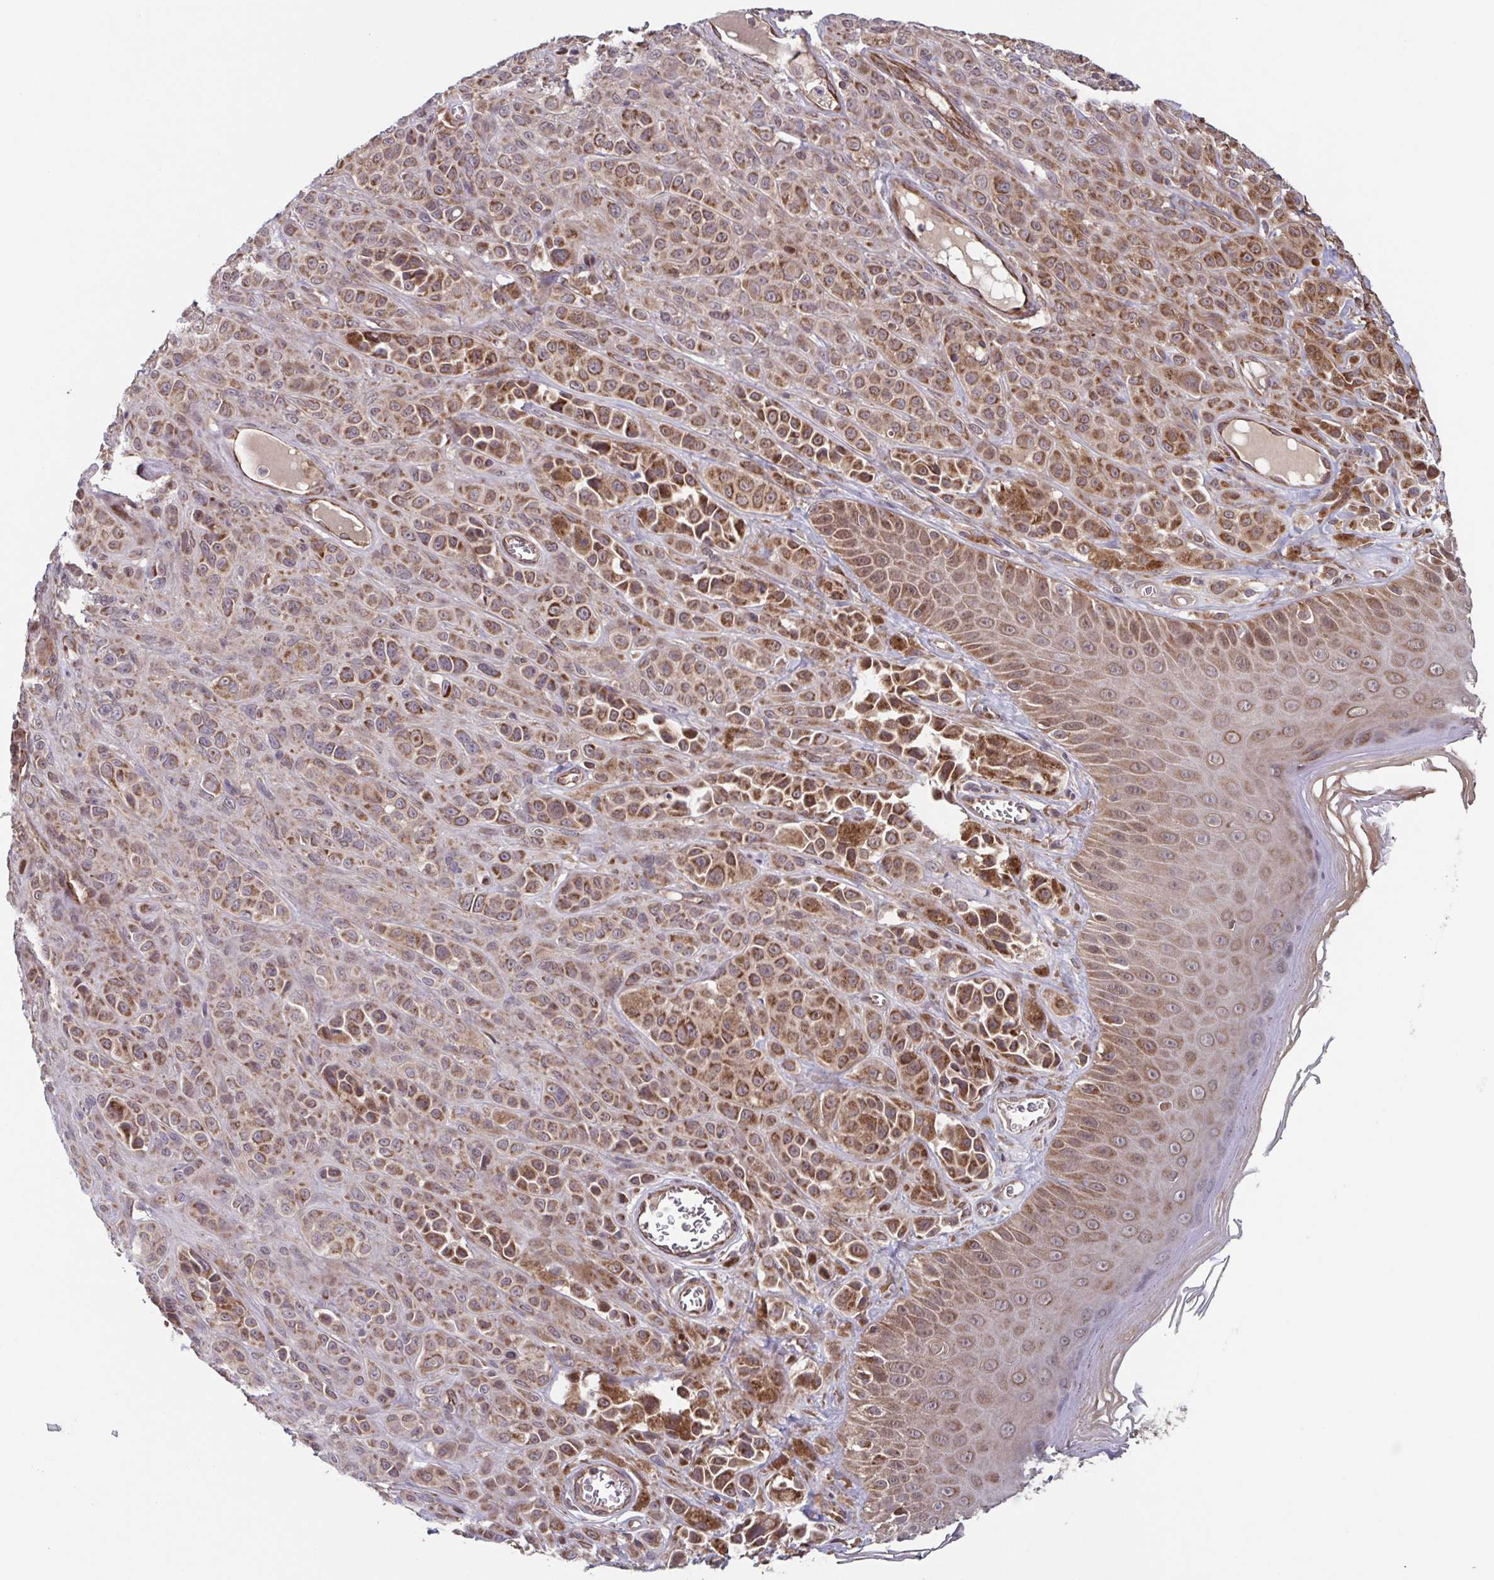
{"staining": {"intensity": "moderate", "quantity": ">75%", "location": "cytoplasmic/membranous"}, "tissue": "melanoma", "cell_type": "Tumor cells", "image_type": "cancer", "snomed": [{"axis": "morphology", "description": "Malignant melanoma, NOS"}, {"axis": "topography", "description": "Skin"}], "caption": "This micrograph demonstrates immunohistochemistry (IHC) staining of melanoma, with medium moderate cytoplasmic/membranous staining in about >75% of tumor cells.", "gene": "TTC19", "patient": {"sex": "male", "age": 67}}